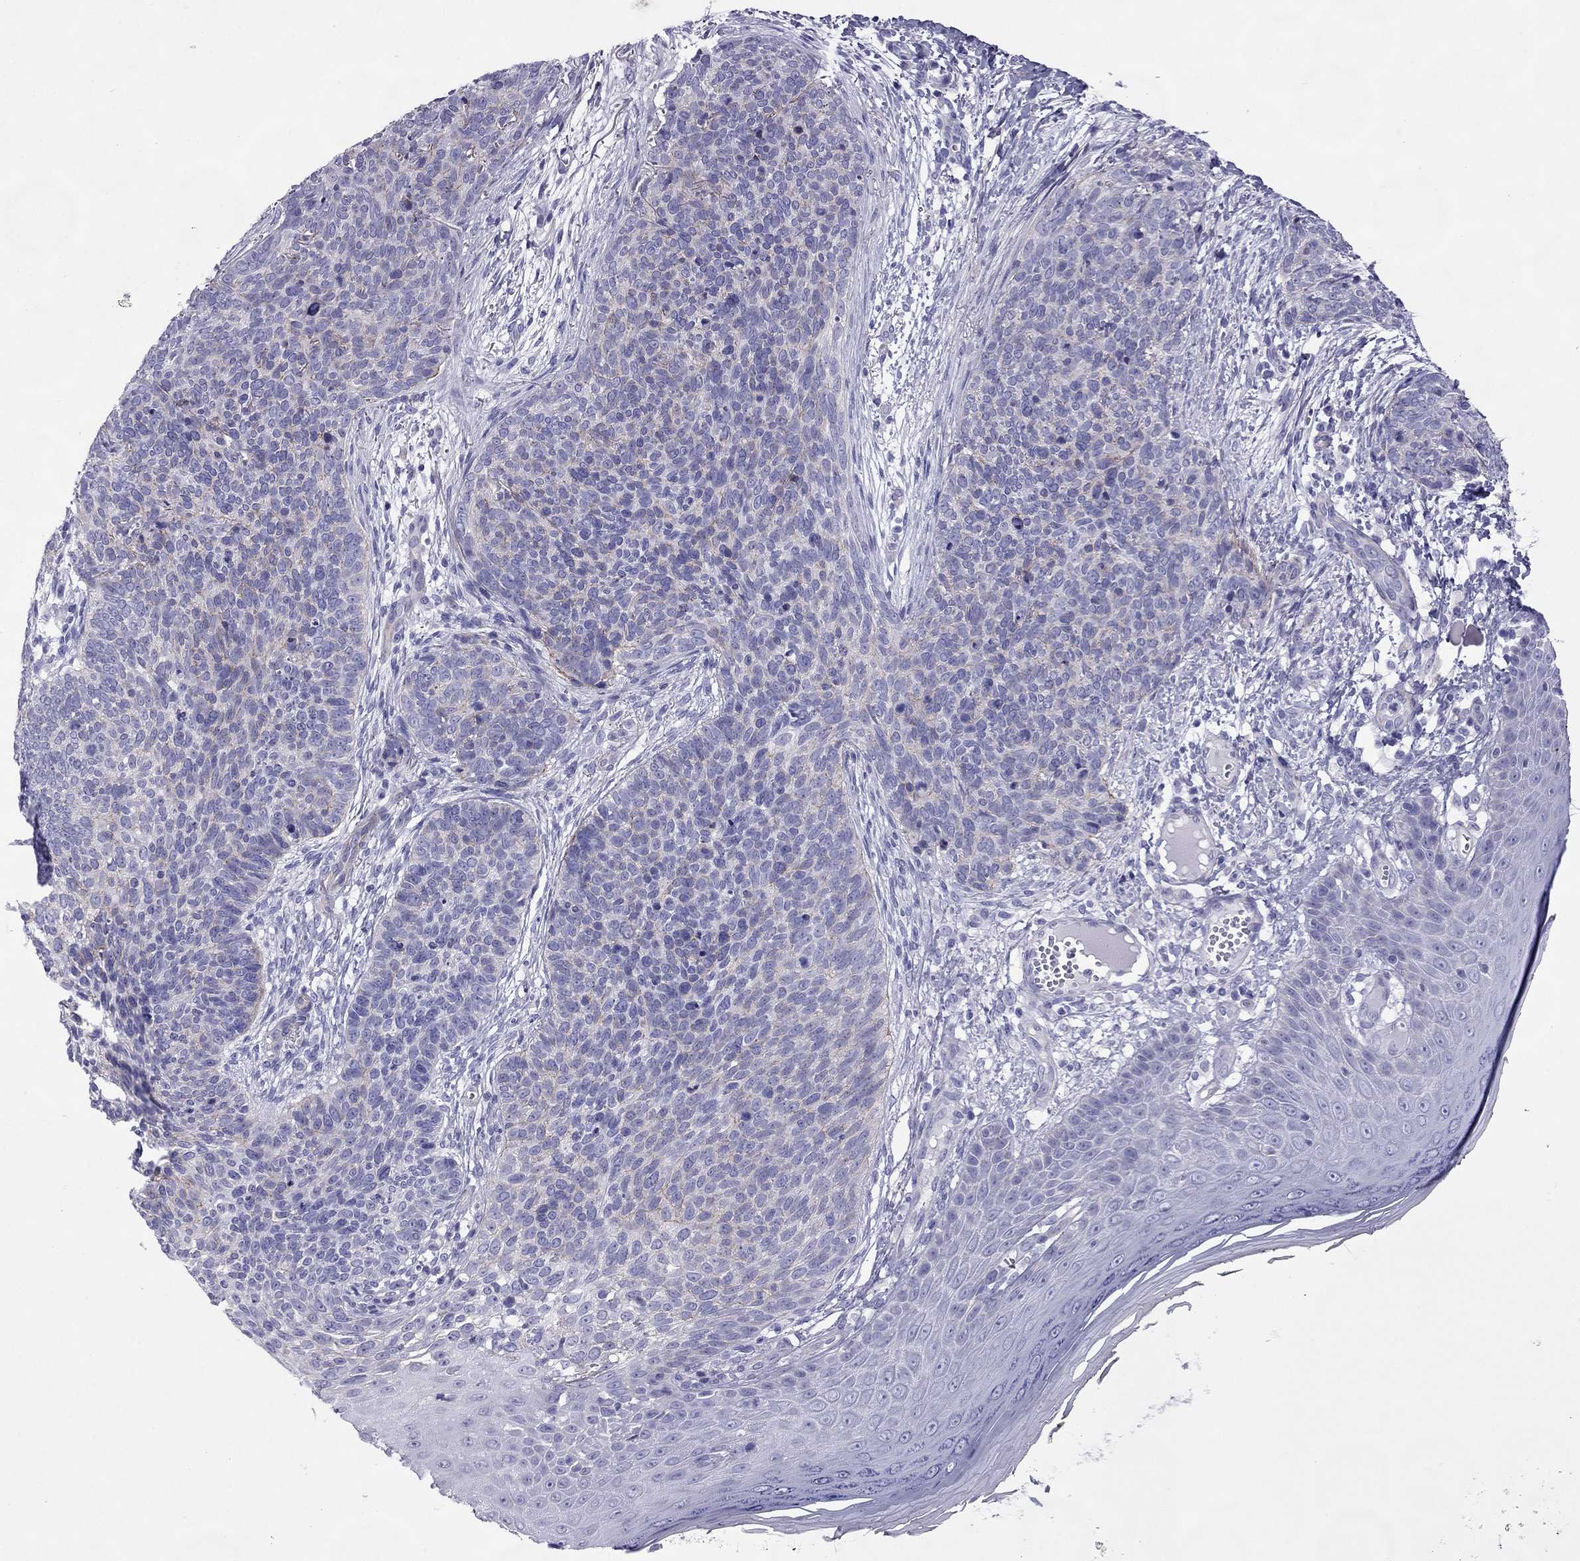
{"staining": {"intensity": "weak", "quantity": "<25%", "location": "cytoplasmic/membranous"}, "tissue": "skin cancer", "cell_type": "Tumor cells", "image_type": "cancer", "snomed": [{"axis": "morphology", "description": "Basal cell carcinoma"}, {"axis": "topography", "description": "Skin"}], "caption": "Immunohistochemistry histopathology image of skin basal cell carcinoma stained for a protein (brown), which shows no staining in tumor cells.", "gene": "MYL11", "patient": {"sex": "male", "age": 64}}